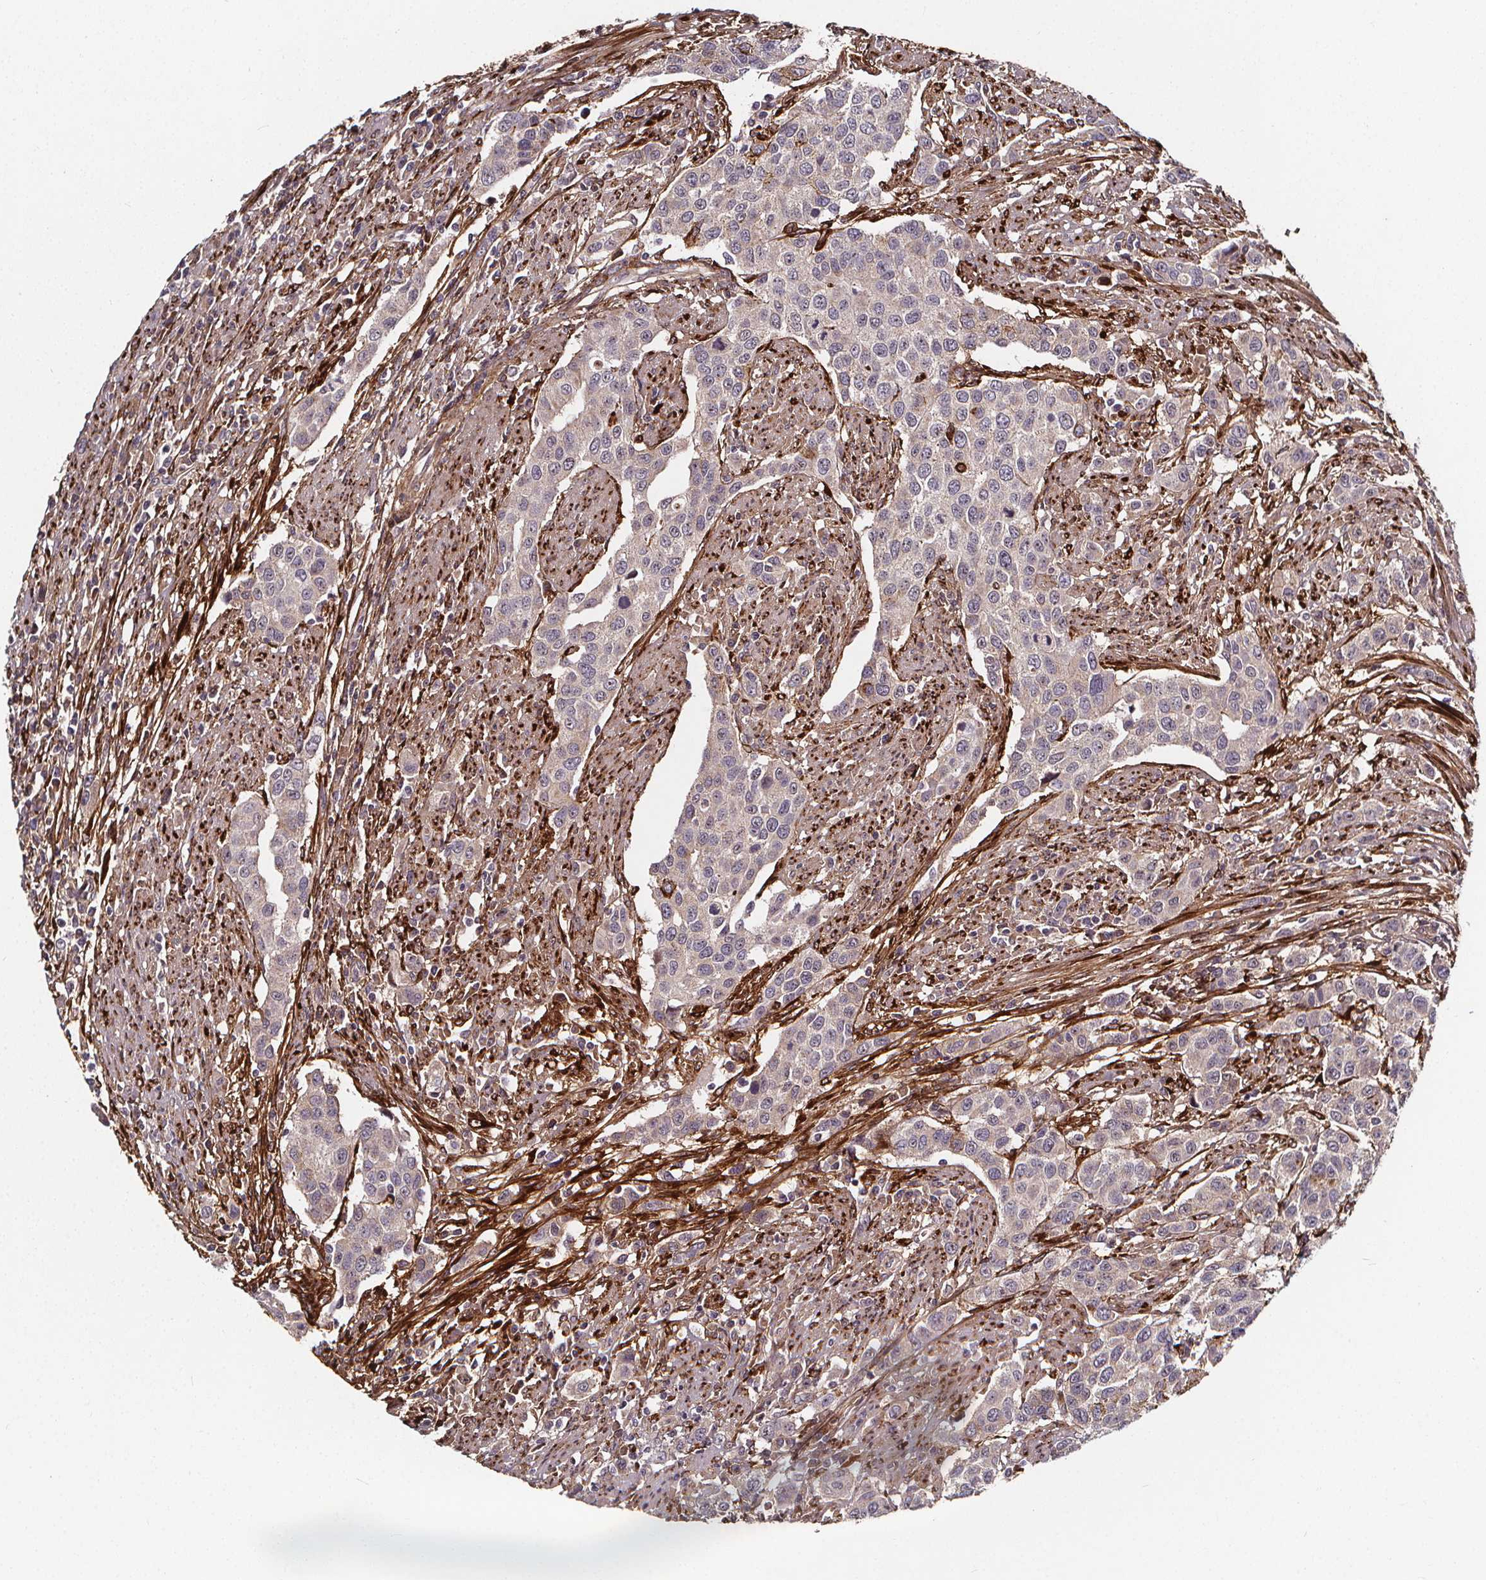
{"staining": {"intensity": "weak", "quantity": "<25%", "location": "cytoplasmic/membranous"}, "tissue": "urothelial cancer", "cell_type": "Tumor cells", "image_type": "cancer", "snomed": [{"axis": "morphology", "description": "Urothelial carcinoma, High grade"}, {"axis": "topography", "description": "Urinary bladder"}], "caption": "A photomicrograph of human high-grade urothelial carcinoma is negative for staining in tumor cells.", "gene": "AEBP1", "patient": {"sex": "female", "age": 58}}